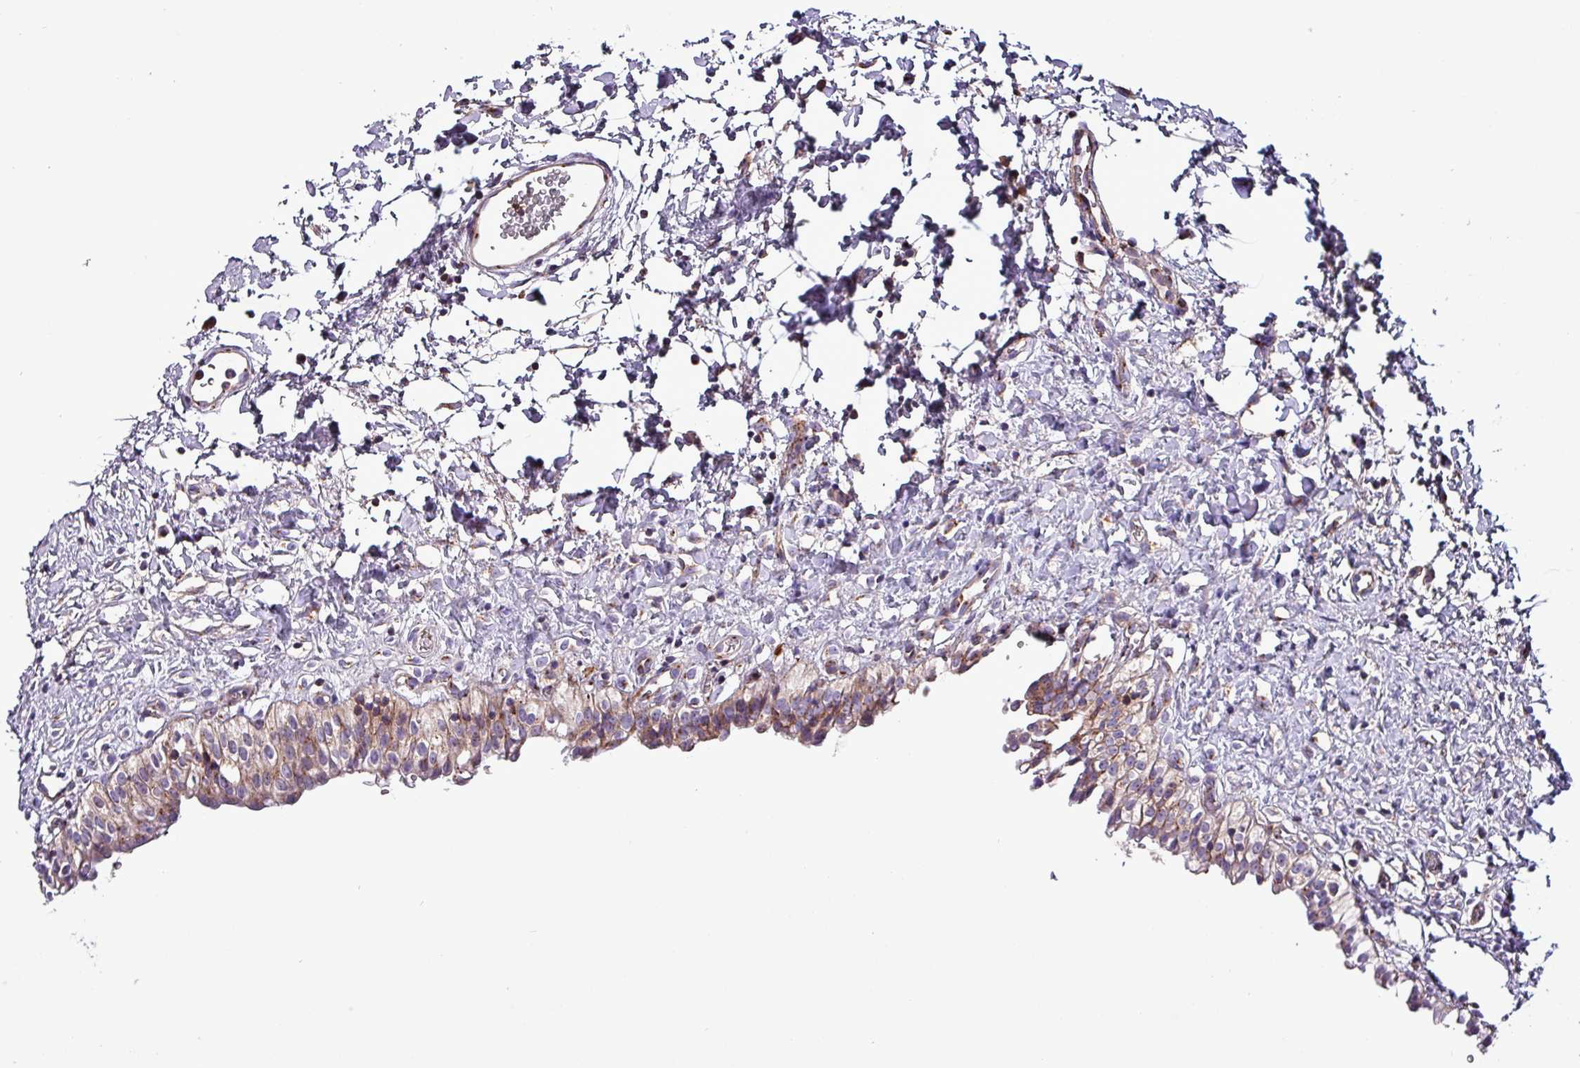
{"staining": {"intensity": "weak", "quantity": ">75%", "location": "cytoplasmic/membranous"}, "tissue": "urinary bladder", "cell_type": "Urothelial cells", "image_type": "normal", "snomed": [{"axis": "morphology", "description": "Normal tissue, NOS"}, {"axis": "topography", "description": "Urinary bladder"}], "caption": "Immunohistochemical staining of normal human urinary bladder demonstrates >75% levels of weak cytoplasmic/membranous protein positivity in approximately >75% of urothelial cells. Immunohistochemistry (ihc) stains the protein of interest in brown and the nuclei are stained blue.", "gene": "VAMP4", "patient": {"sex": "male", "age": 51}}